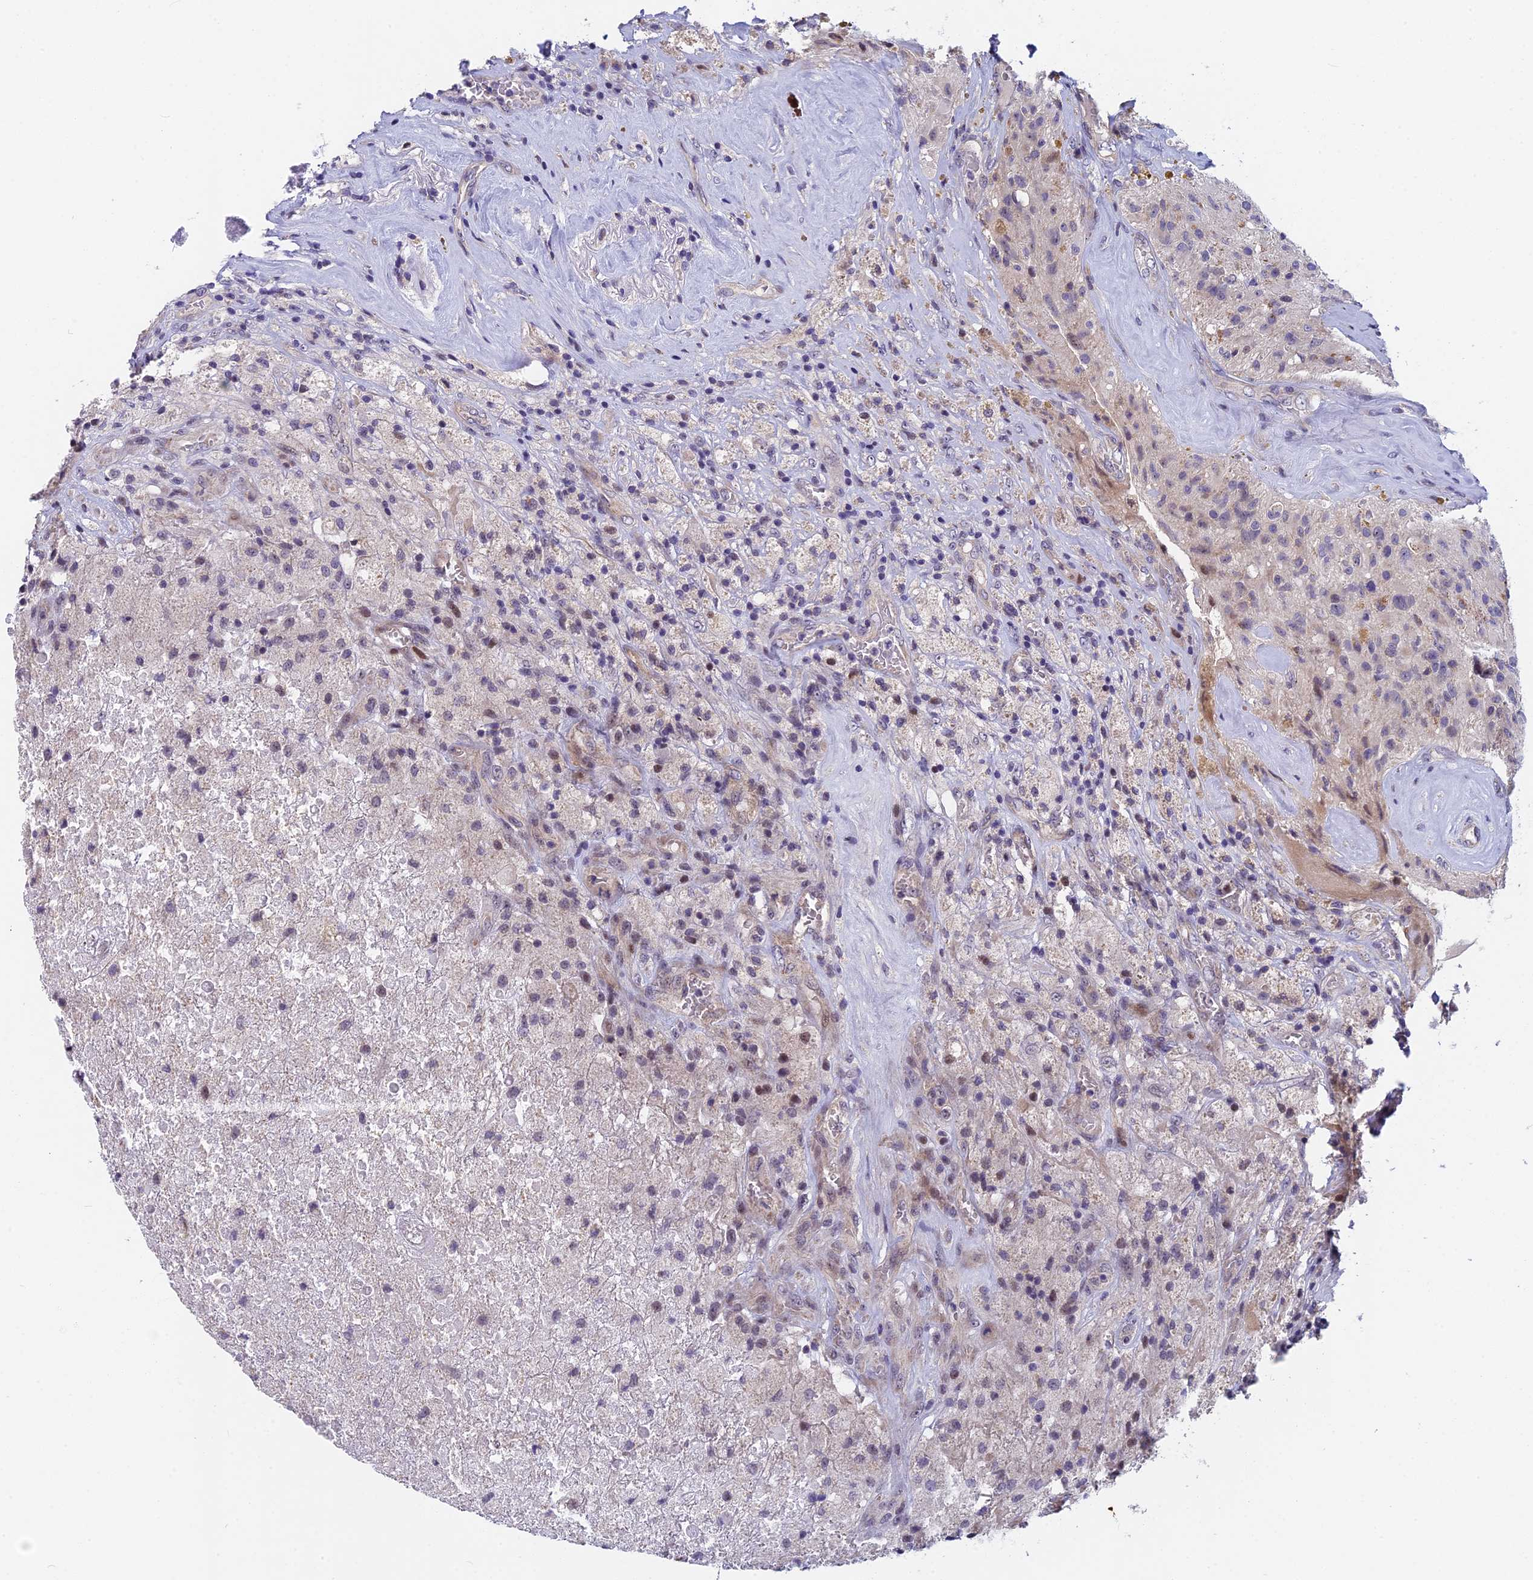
{"staining": {"intensity": "negative", "quantity": "none", "location": "none"}, "tissue": "glioma", "cell_type": "Tumor cells", "image_type": "cancer", "snomed": [{"axis": "morphology", "description": "Glioma, malignant, High grade"}, {"axis": "topography", "description": "Brain"}], "caption": "DAB immunohistochemical staining of high-grade glioma (malignant) displays no significant expression in tumor cells.", "gene": "ANKRD34B", "patient": {"sex": "male", "age": 69}}